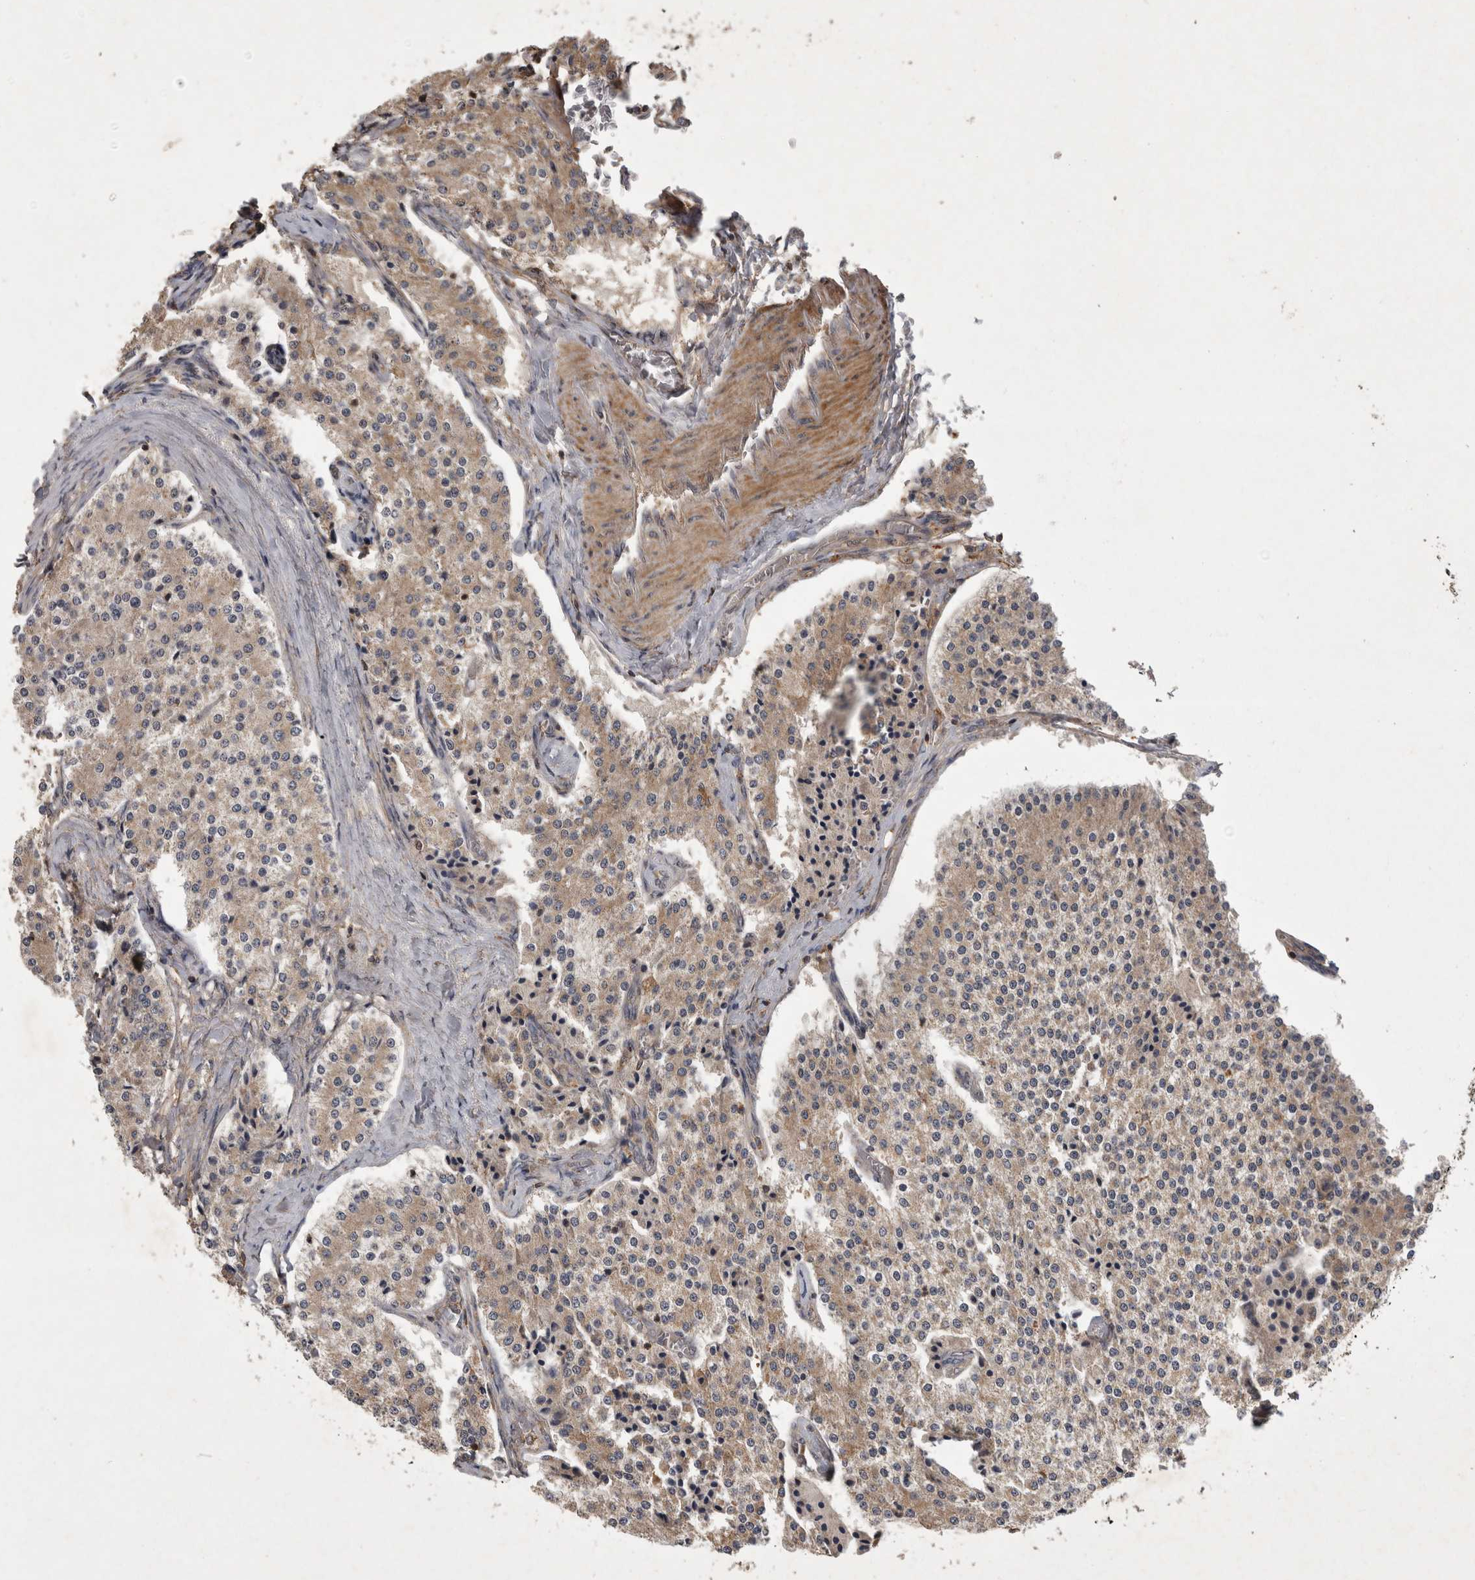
{"staining": {"intensity": "moderate", "quantity": ">75%", "location": "cytoplasmic/membranous"}, "tissue": "carcinoid", "cell_type": "Tumor cells", "image_type": "cancer", "snomed": [{"axis": "morphology", "description": "Carcinoid, malignant, NOS"}, {"axis": "topography", "description": "Colon"}], "caption": "The photomicrograph reveals a brown stain indicating the presence of a protein in the cytoplasmic/membranous of tumor cells in carcinoid.", "gene": "TRMT61B", "patient": {"sex": "female", "age": 52}}